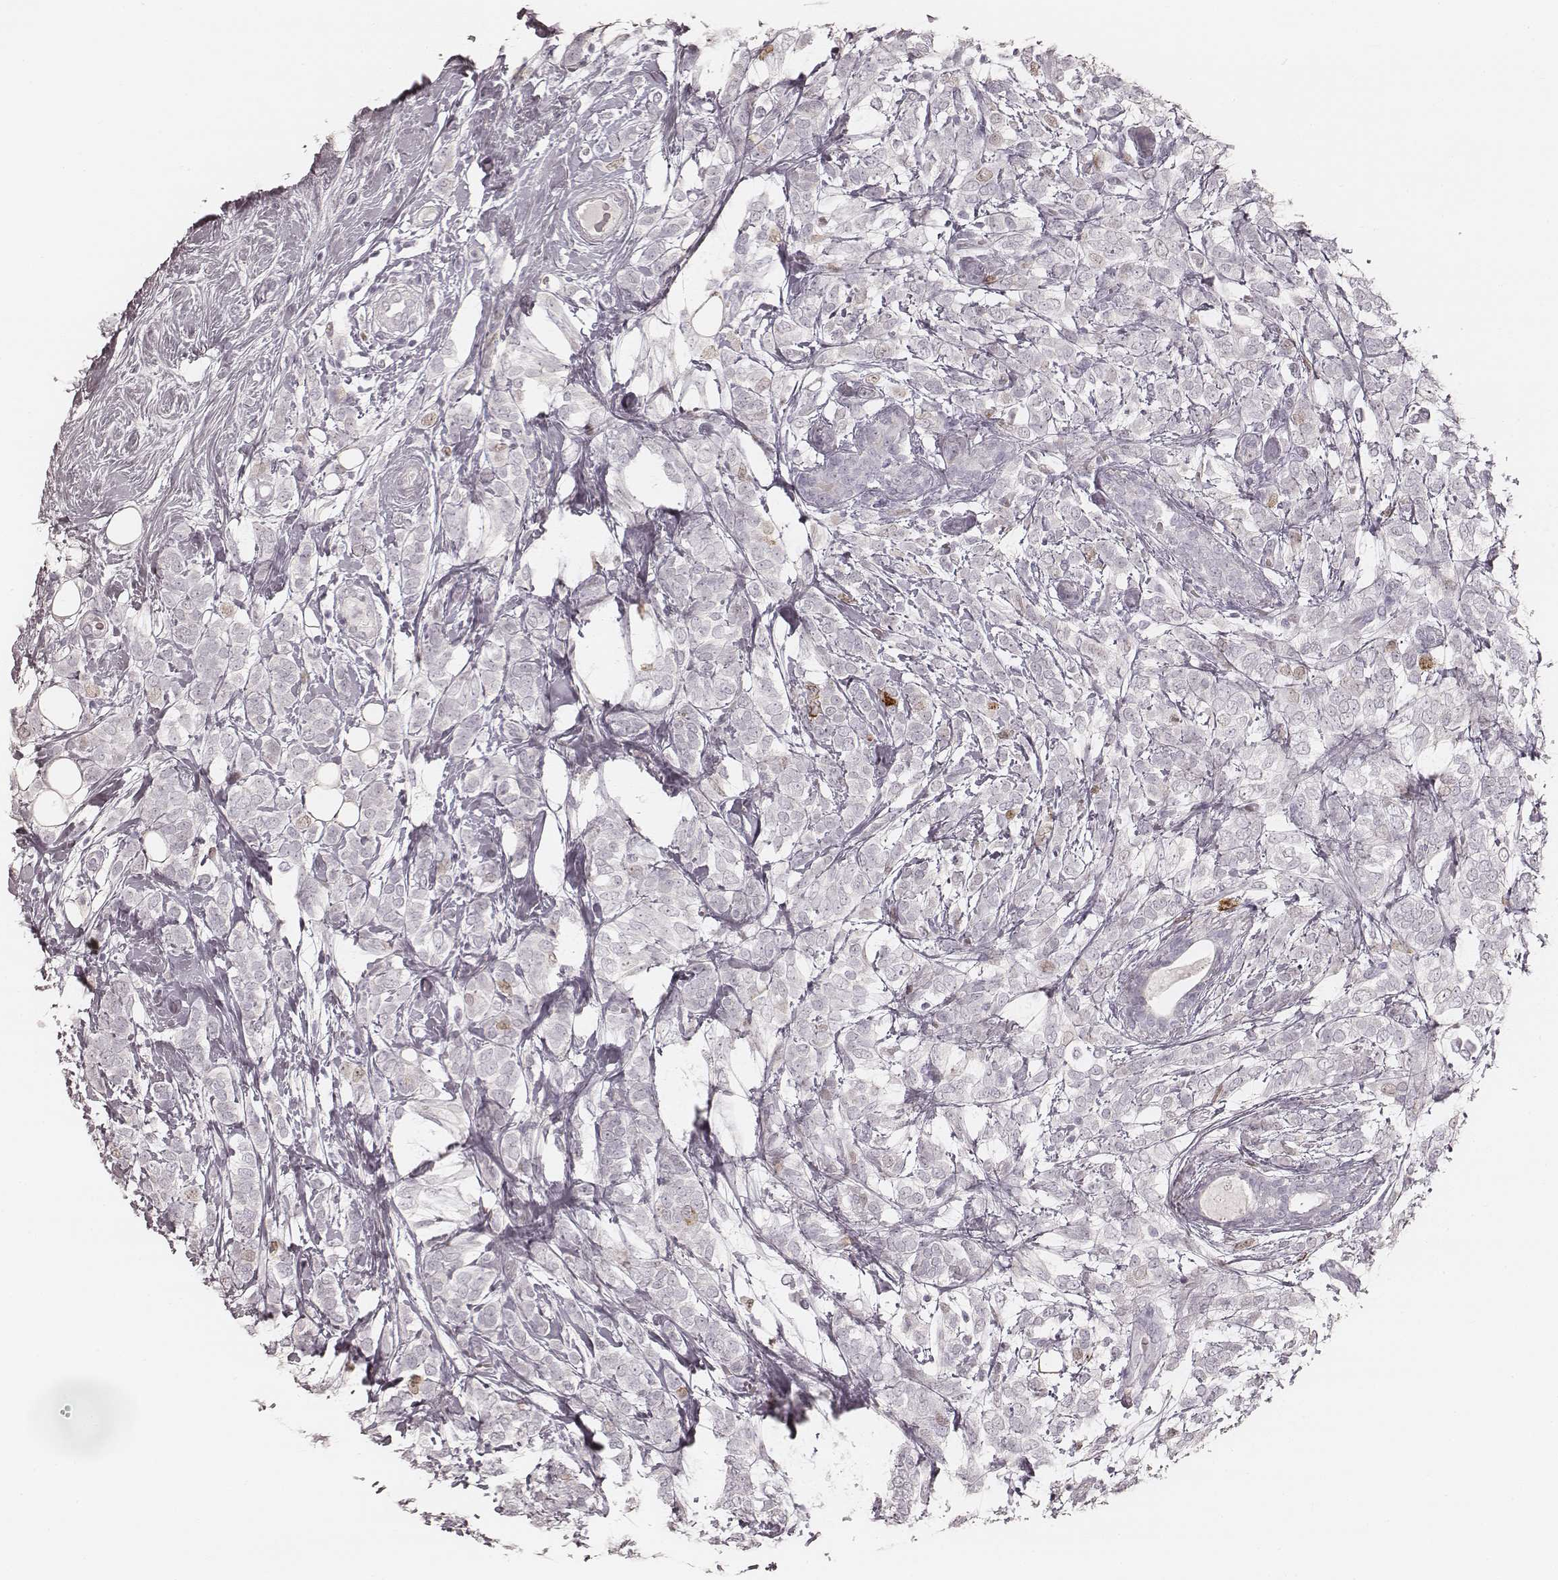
{"staining": {"intensity": "negative", "quantity": "none", "location": "none"}, "tissue": "breast cancer", "cell_type": "Tumor cells", "image_type": "cancer", "snomed": [{"axis": "morphology", "description": "Lobular carcinoma"}, {"axis": "topography", "description": "Breast"}], "caption": "Immunohistochemistry (IHC) of human breast lobular carcinoma displays no staining in tumor cells.", "gene": "TEX37", "patient": {"sex": "female", "age": 49}}